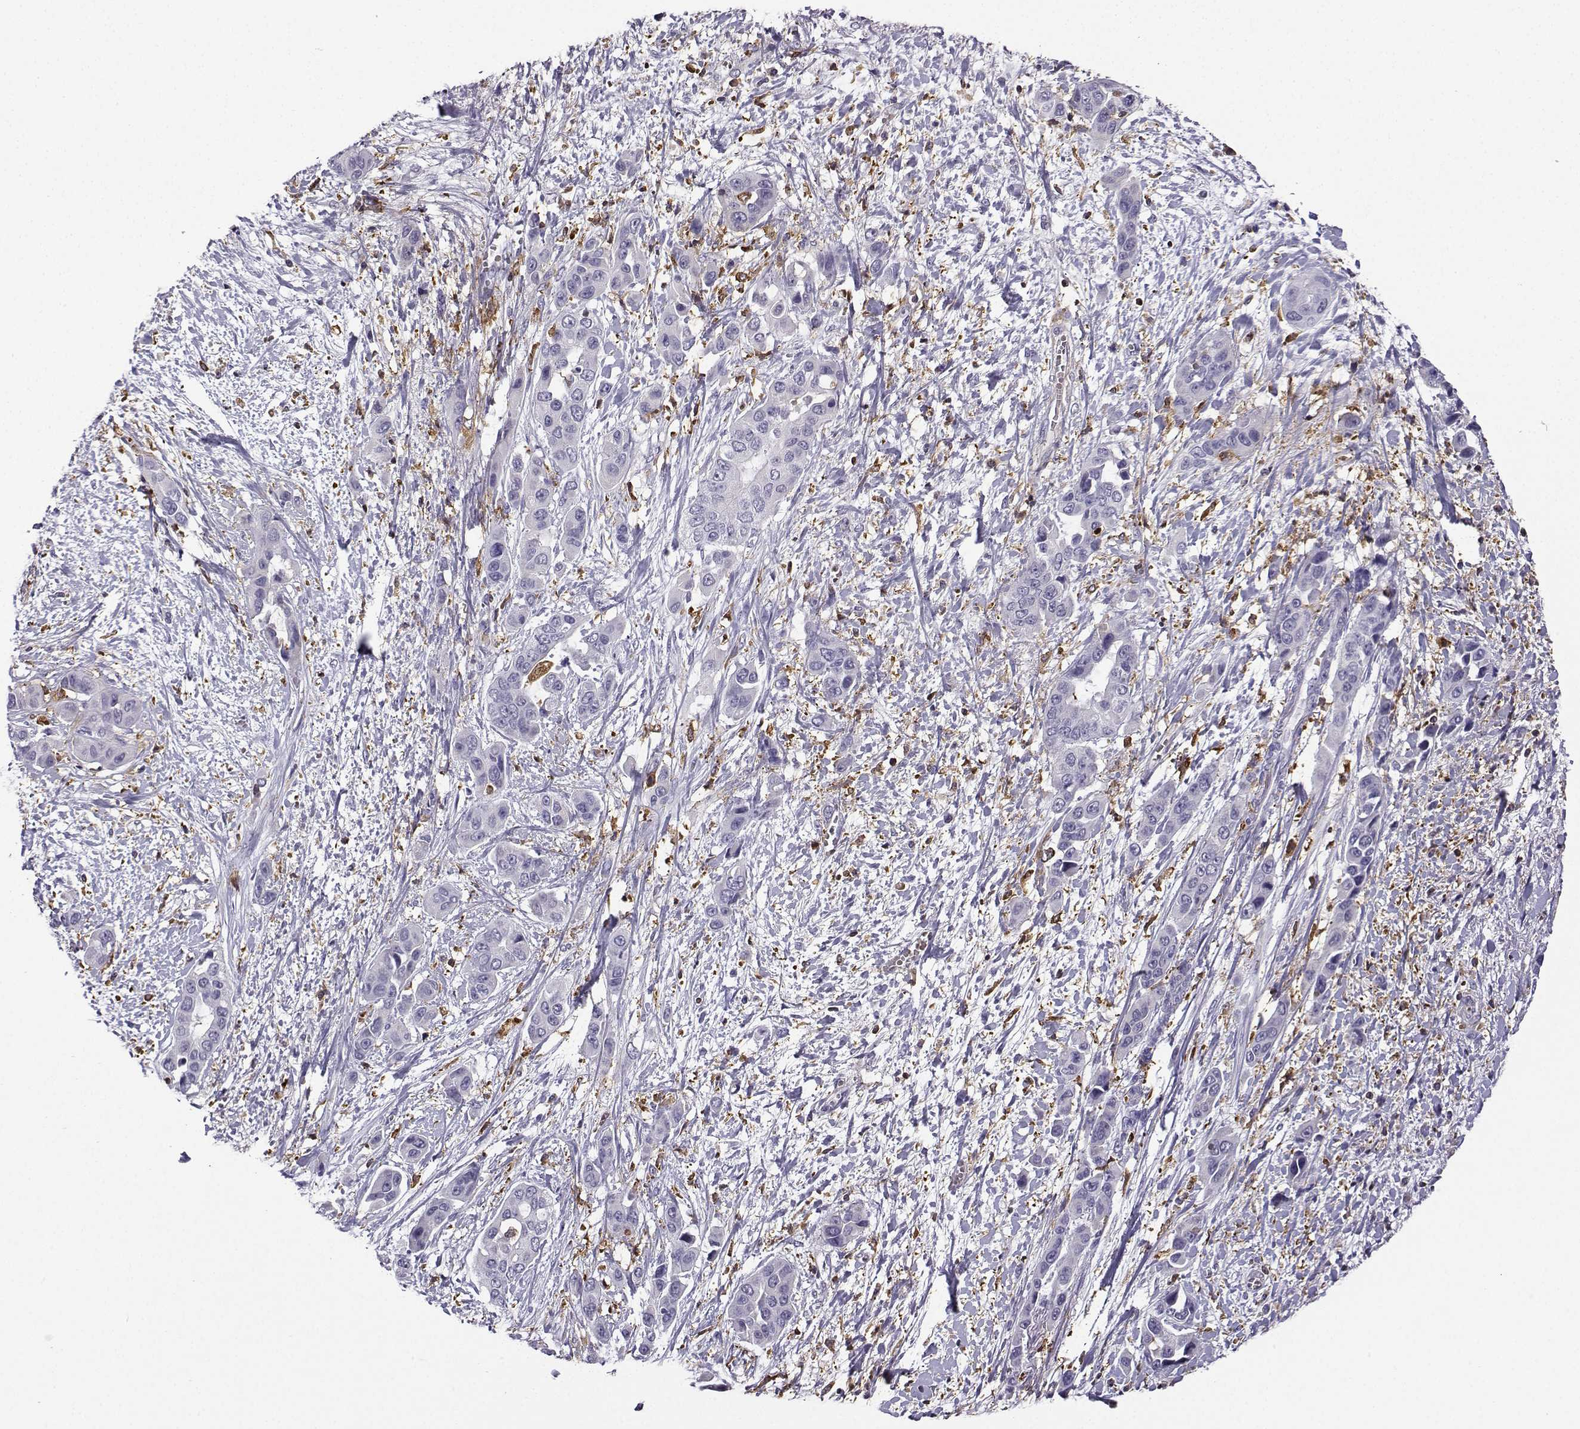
{"staining": {"intensity": "negative", "quantity": "none", "location": "none"}, "tissue": "liver cancer", "cell_type": "Tumor cells", "image_type": "cancer", "snomed": [{"axis": "morphology", "description": "Cholangiocarcinoma"}, {"axis": "topography", "description": "Liver"}], "caption": "High power microscopy histopathology image of an immunohistochemistry photomicrograph of liver cholangiocarcinoma, revealing no significant staining in tumor cells. The staining is performed using DAB brown chromogen with nuclei counter-stained in using hematoxylin.", "gene": "DOCK10", "patient": {"sex": "female", "age": 52}}